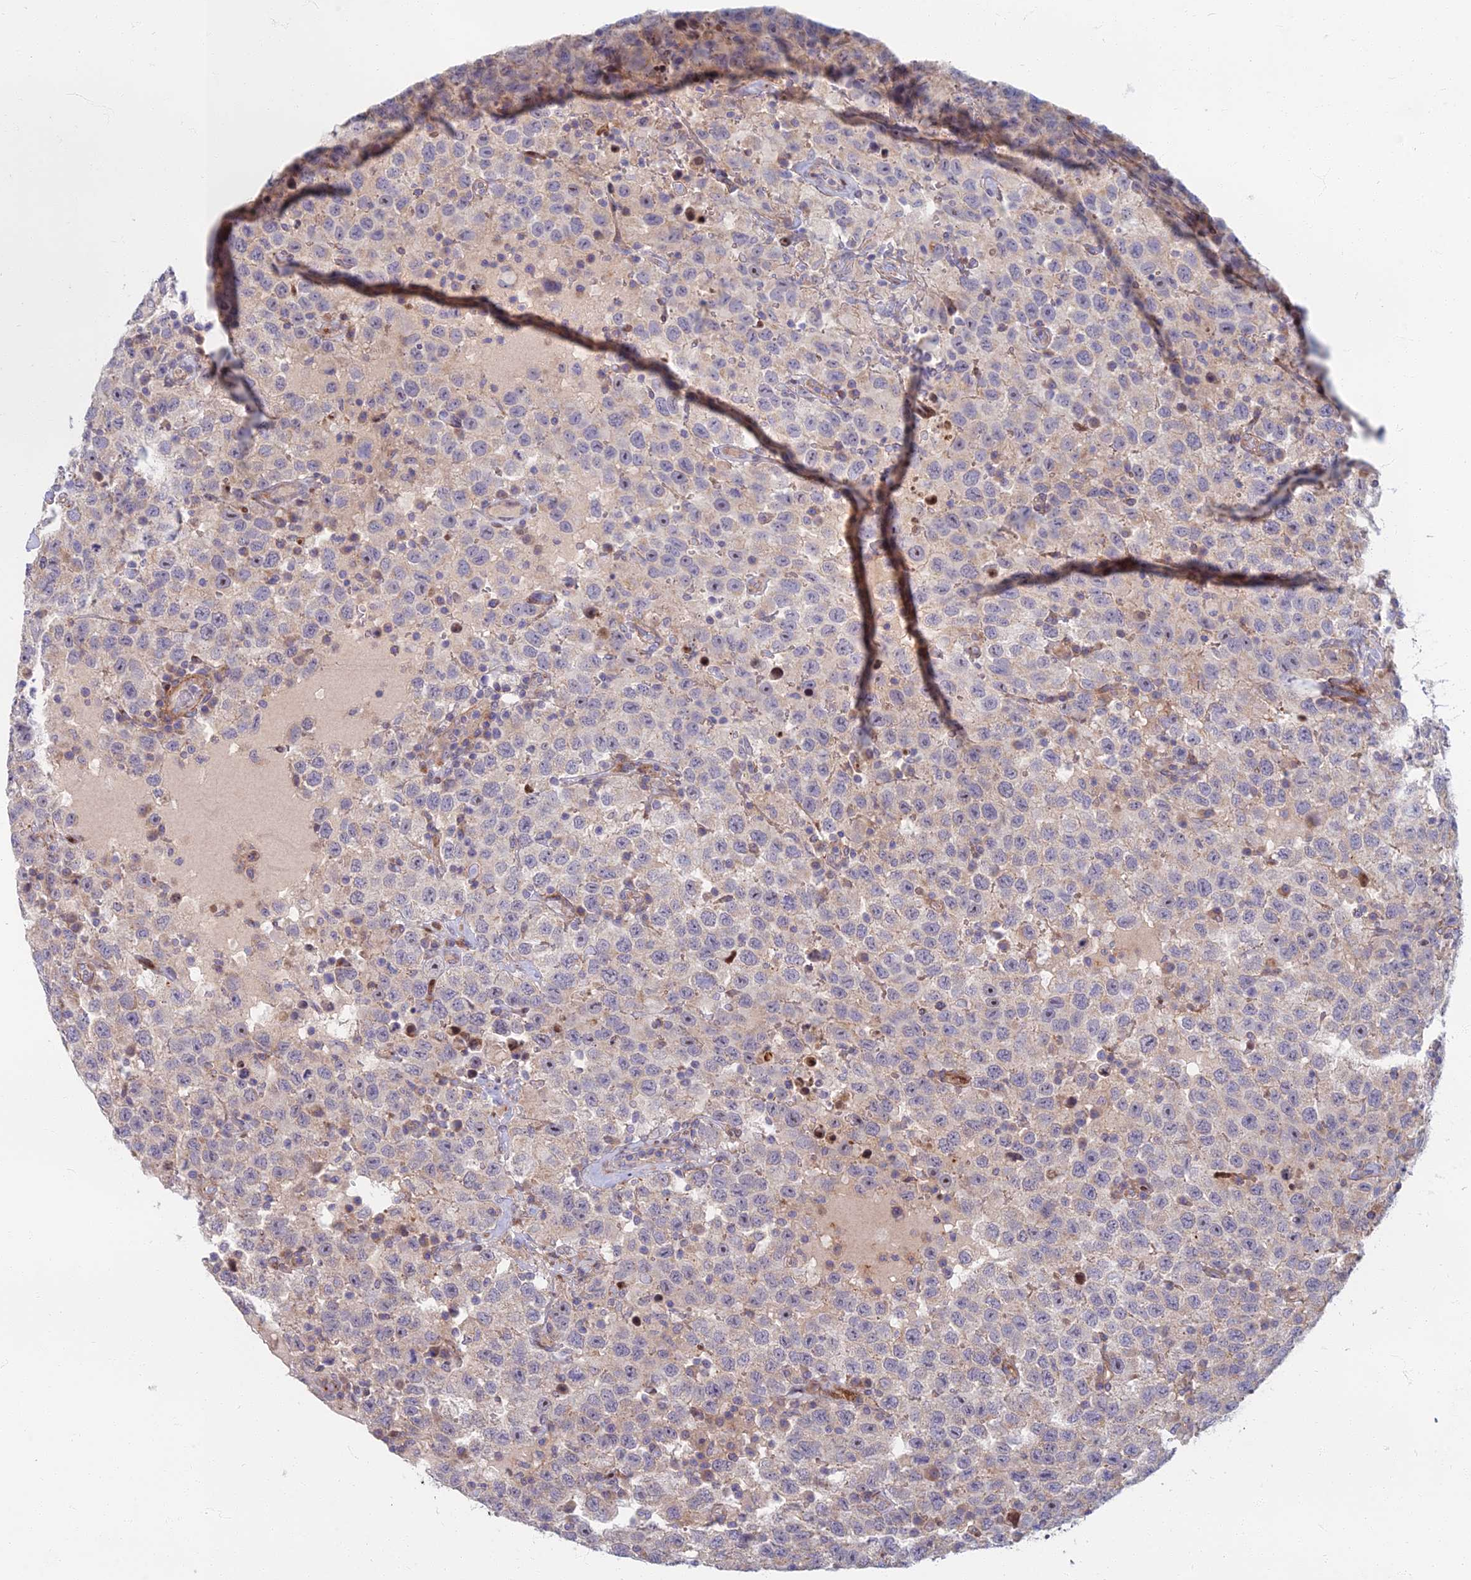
{"staining": {"intensity": "negative", "quantity": "none", "location": "none"}, "tissue": "testis cancer", "cell_type": "Tumor cells", "image_type": "cancer", "snomed": [{"axis": "morphology", "description": "Seminoma, NOS"}, {"axis": "topography", "description": "Testis"}], "caption": "An image of testis cancer (seminoma) stained for a protein reveals no brown staining in tumor cells.", "gene": "C15orf40", "patient": {"sex": "male", "age": 41}}